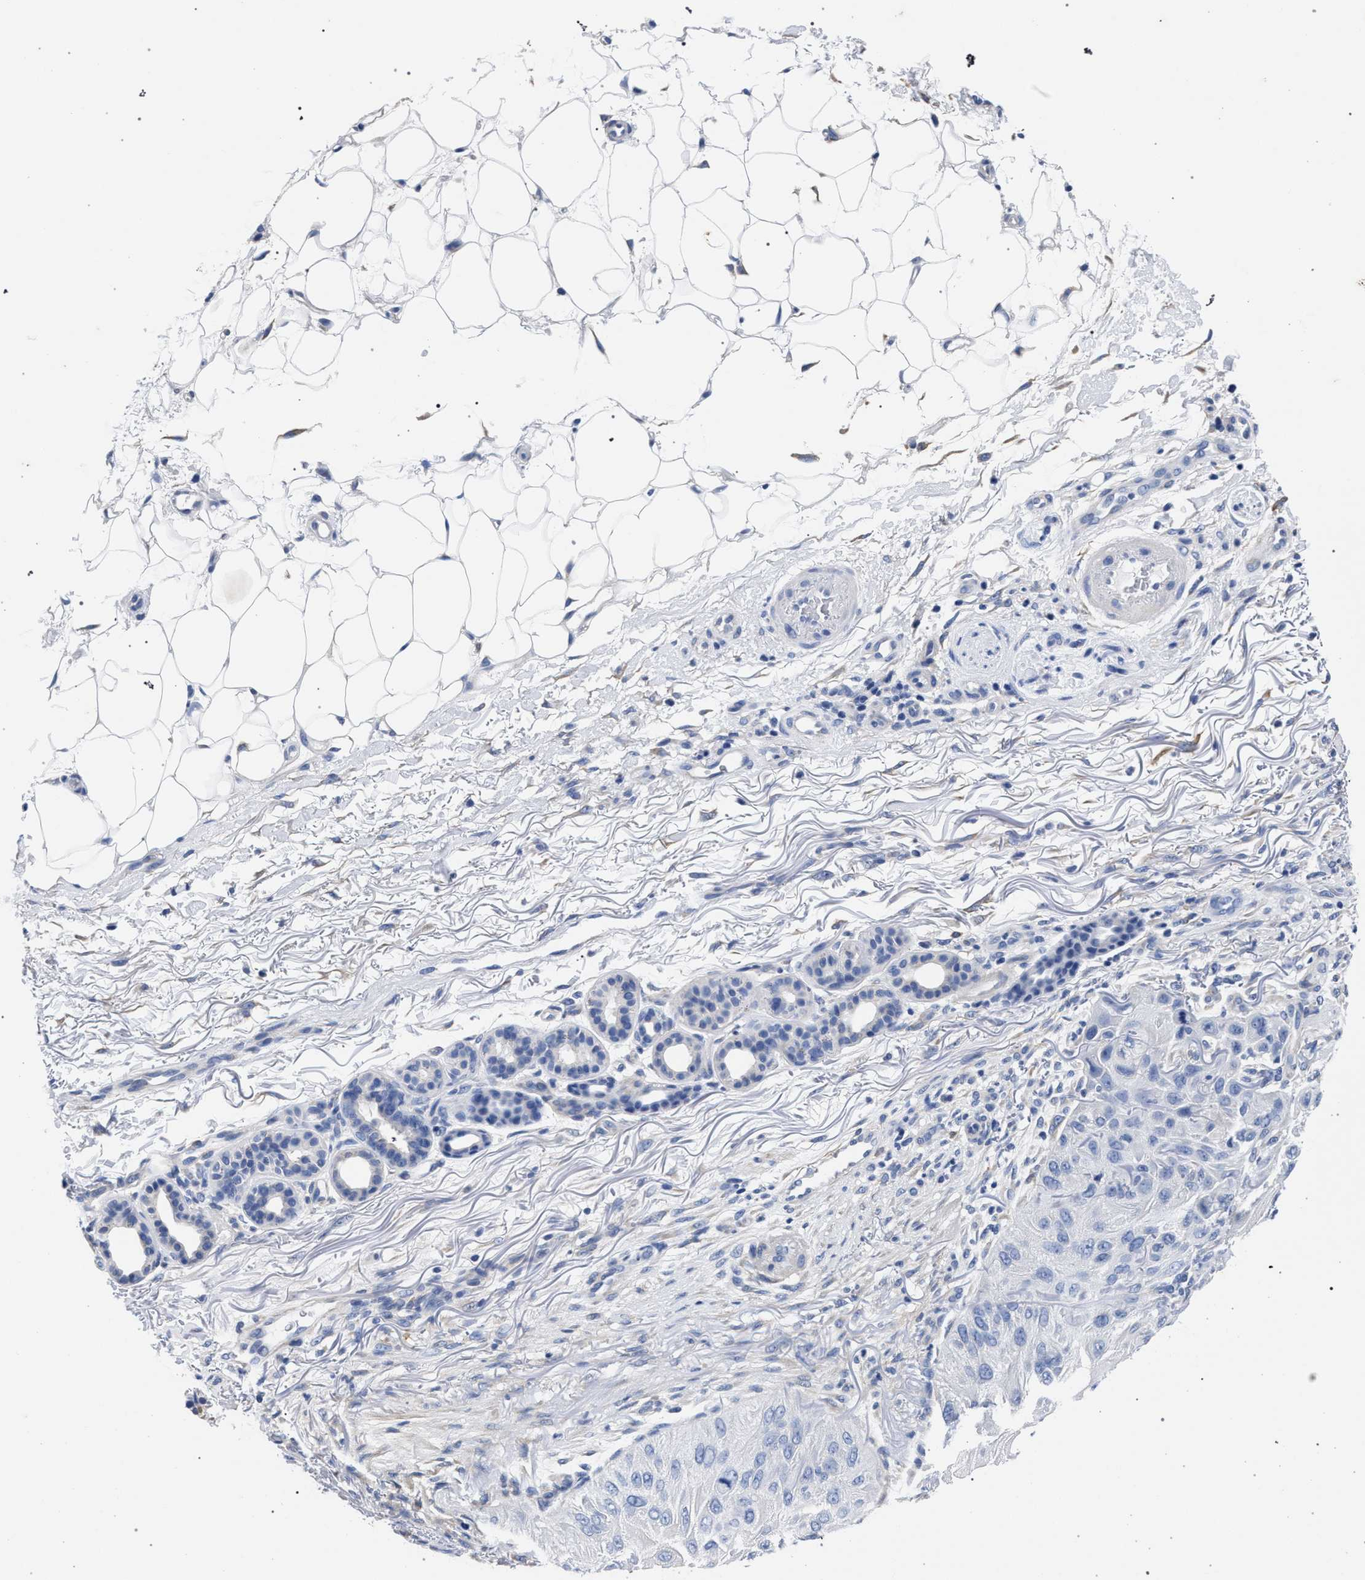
{"staining": {"intensity": "negative", "quantity": "none", "location": "none"}, "tissue": "skin cancer", "cell_type": "Tumor cells", "image_type": "cancer", "snomed": [{"axis": "morphology", "description": "Squamous cell carcinoma, NOS"}, {"axis": "topography", "description": "Skin"}], "caption": "There is no significant positivity in tumor cells of skin squamous cell carcinoma. The staining is performed using DAB (3,3'-diaminobenzidine) brown chromogen with nuclei counter-stained in using hematoxylin.", "gene": "AKAP4", "patient": {"sex": "female", "age": 77}}